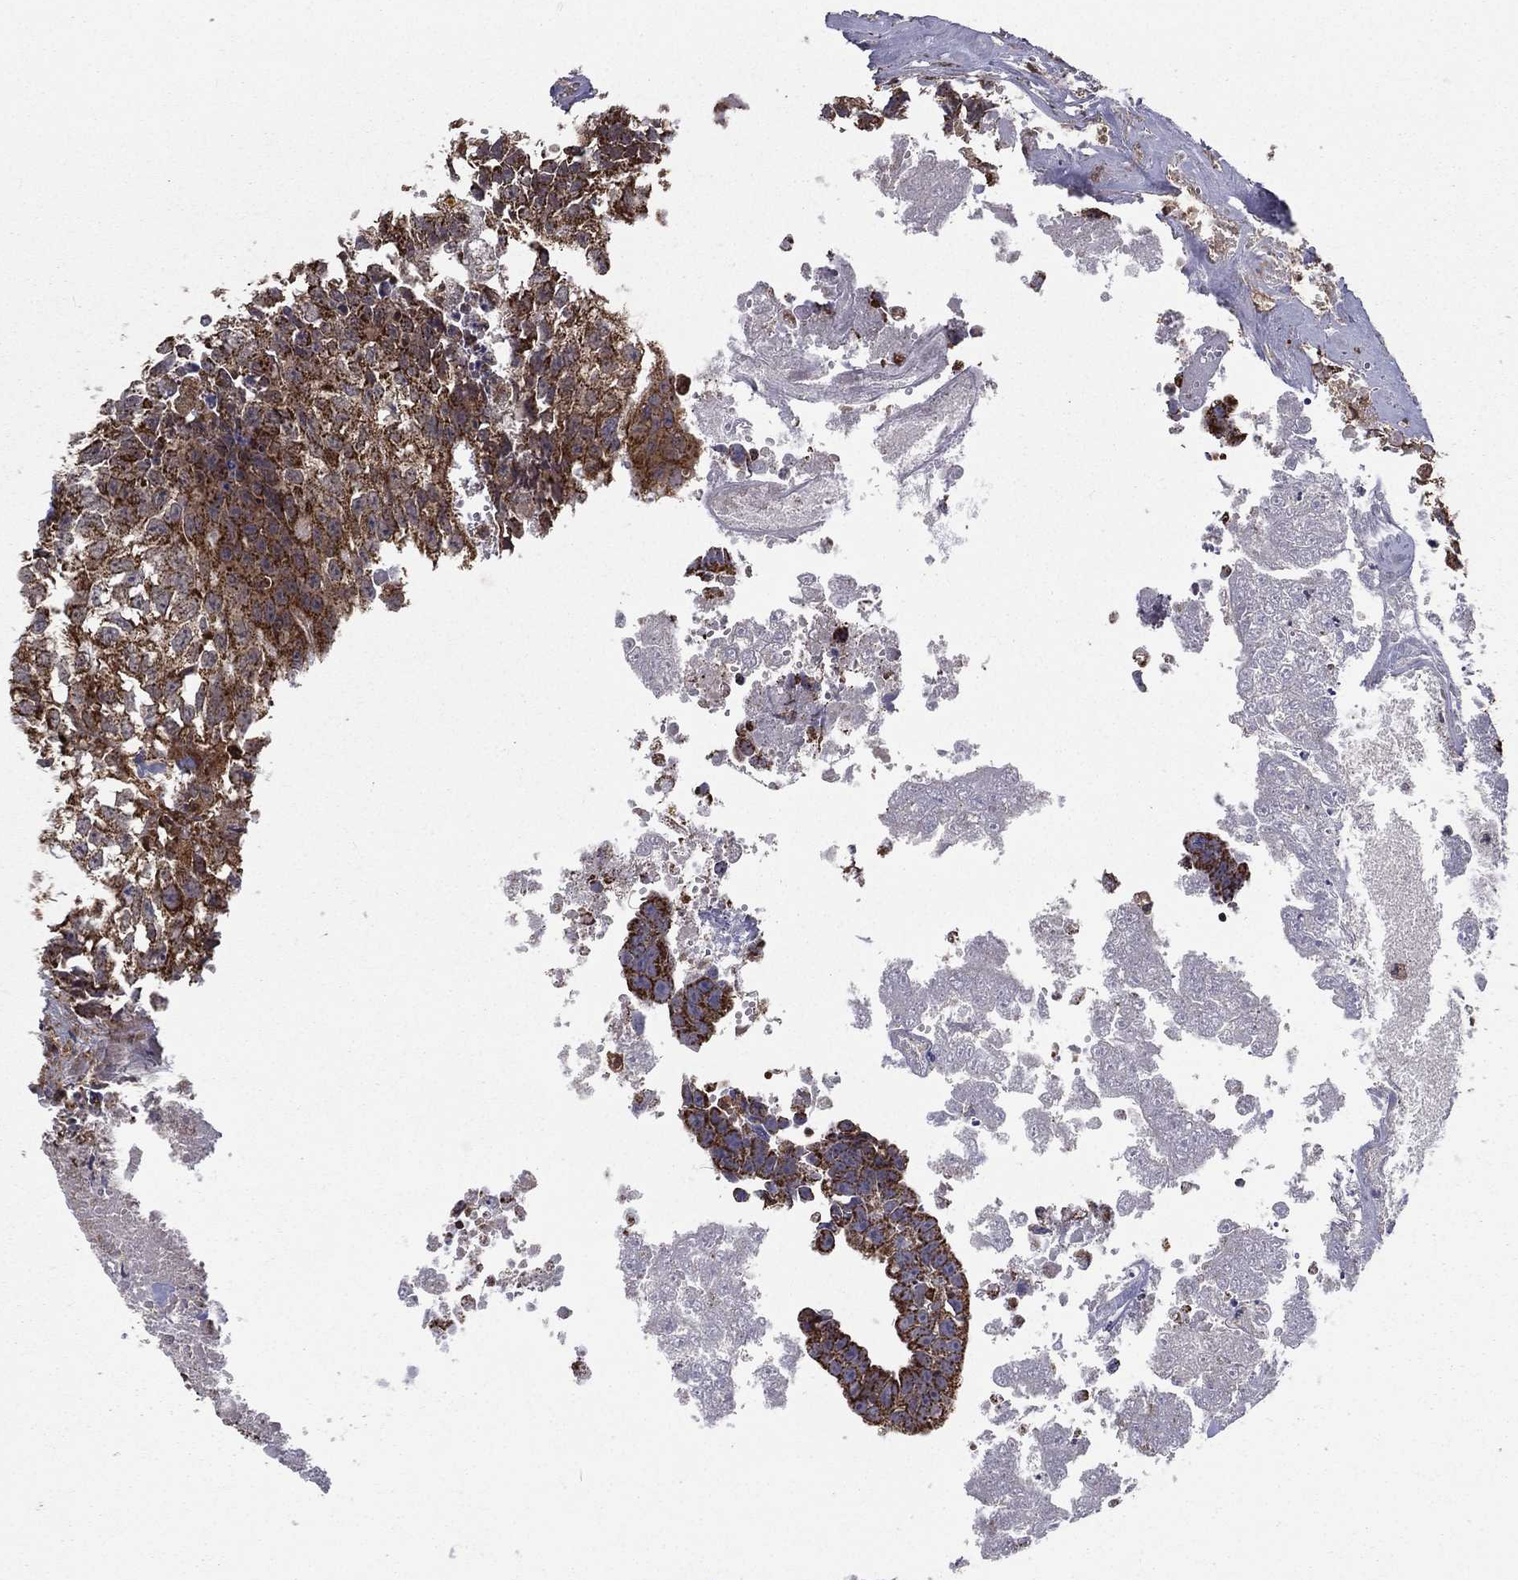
{"staining": {"intensity": "moderate", "quantity": ">75%", "location": "cytoplasmic/membranous"}, "tissue": "testis cancer", "cell_type": "Tumor cells", "image_type": "cancer", "snomed": [{"axis": "morphology", "description": "Carcinoma, Embryonal, NOS"}, {"axis": "morphology", "description": "Teratoma, malignant, NOS"}, {"axis": "topography", "description": "Testis"}], "caption": "A brown stain shows moderate cytoplasmic/membranous staining of a protein in testis teratoma (malignant) tumor cells.", "gene": "RIGI", "patient": {"sex": "male", "age": 24}}